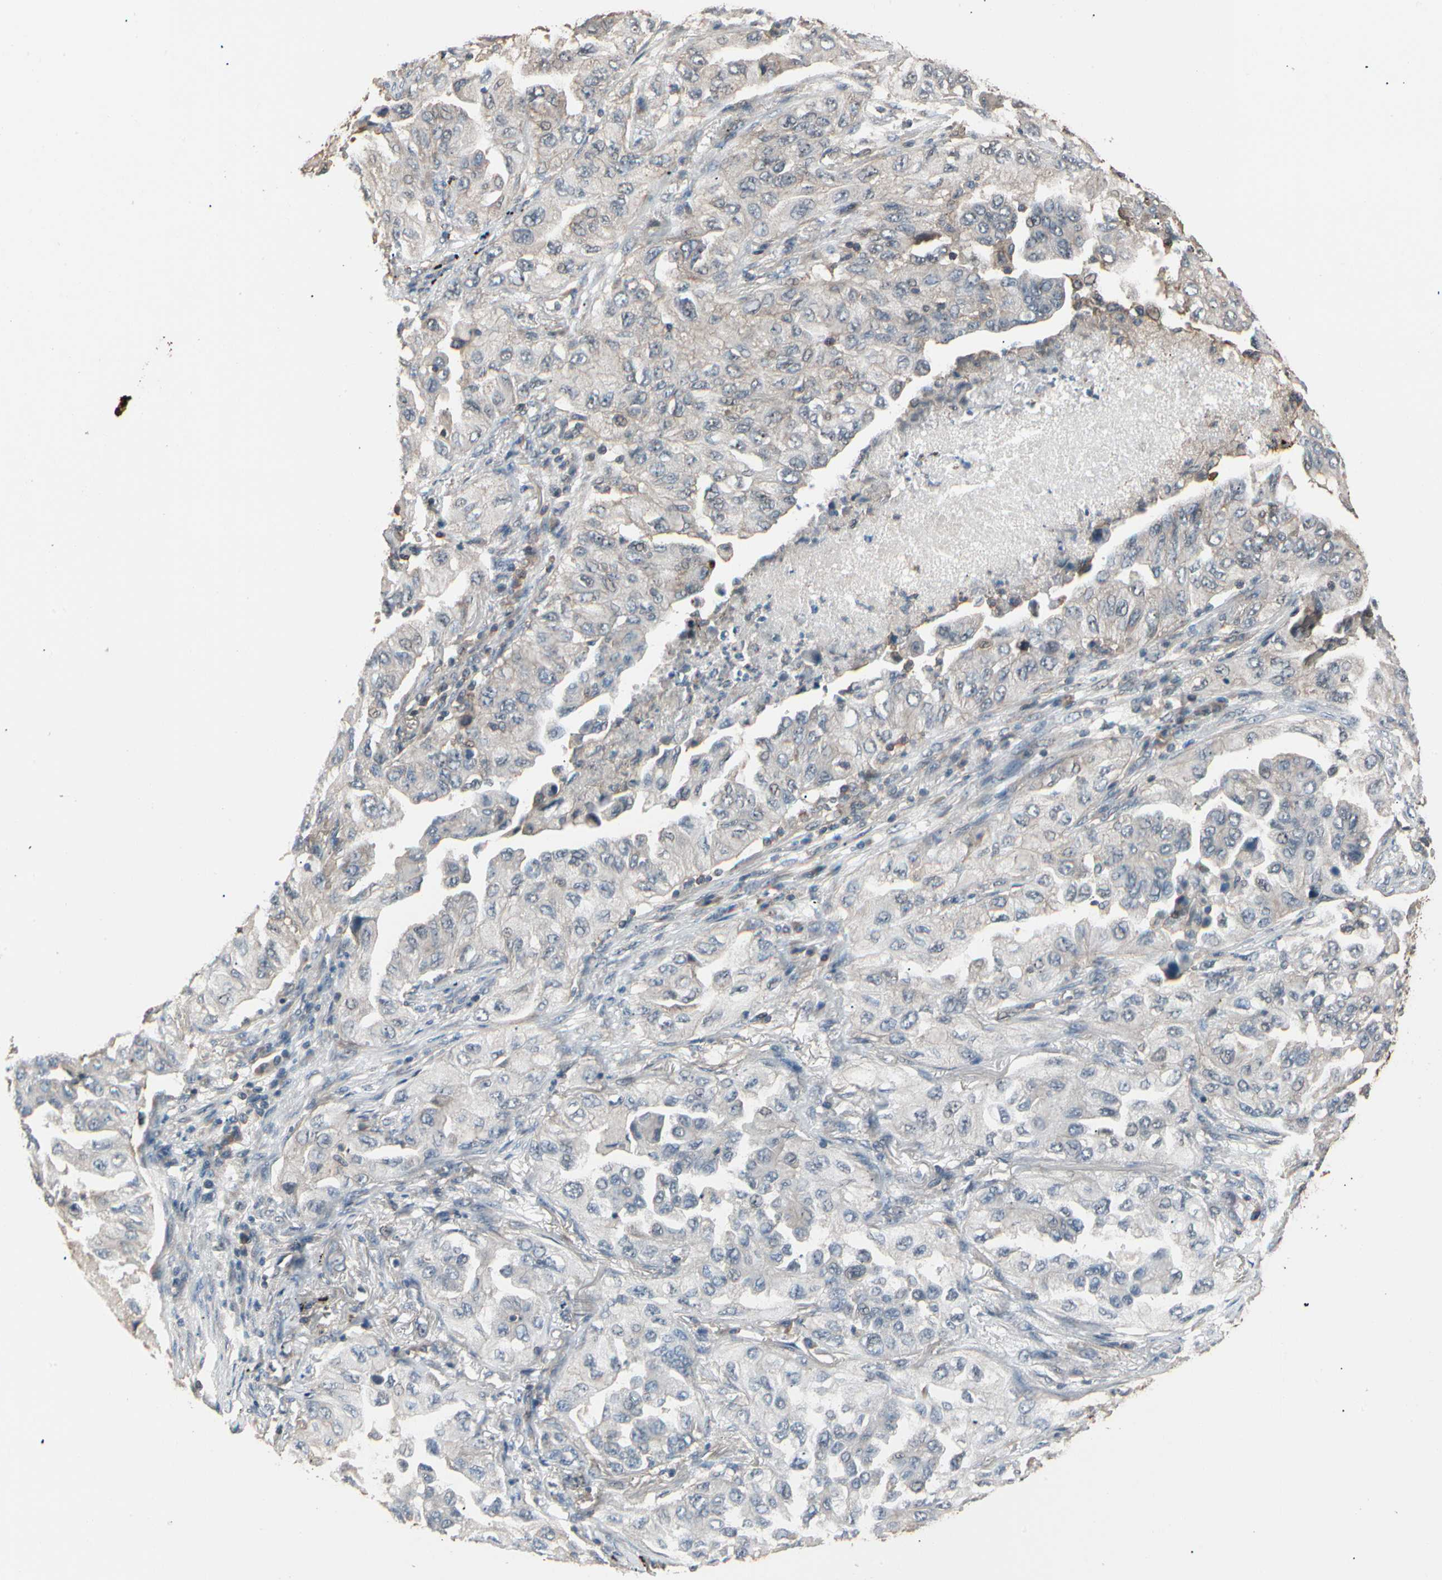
{"staining": {"intensity": "negative", "quantity": "none", "location": "none"}, "tissue": "lung cancer", "cell_type": "Tumor cells", "image_type": "cancer", "snomed": [{"axis": "morphology", "description": "Adenocarcinoma, NOS"}, {"axis": "topography", "description": "Lung"}], "caption": "The image displays no significant positivity in tumor cells of lung cancer (adenocarcinoma).", "gene": "MAPK13", "patient": {"sex": "female", "age": 65}}